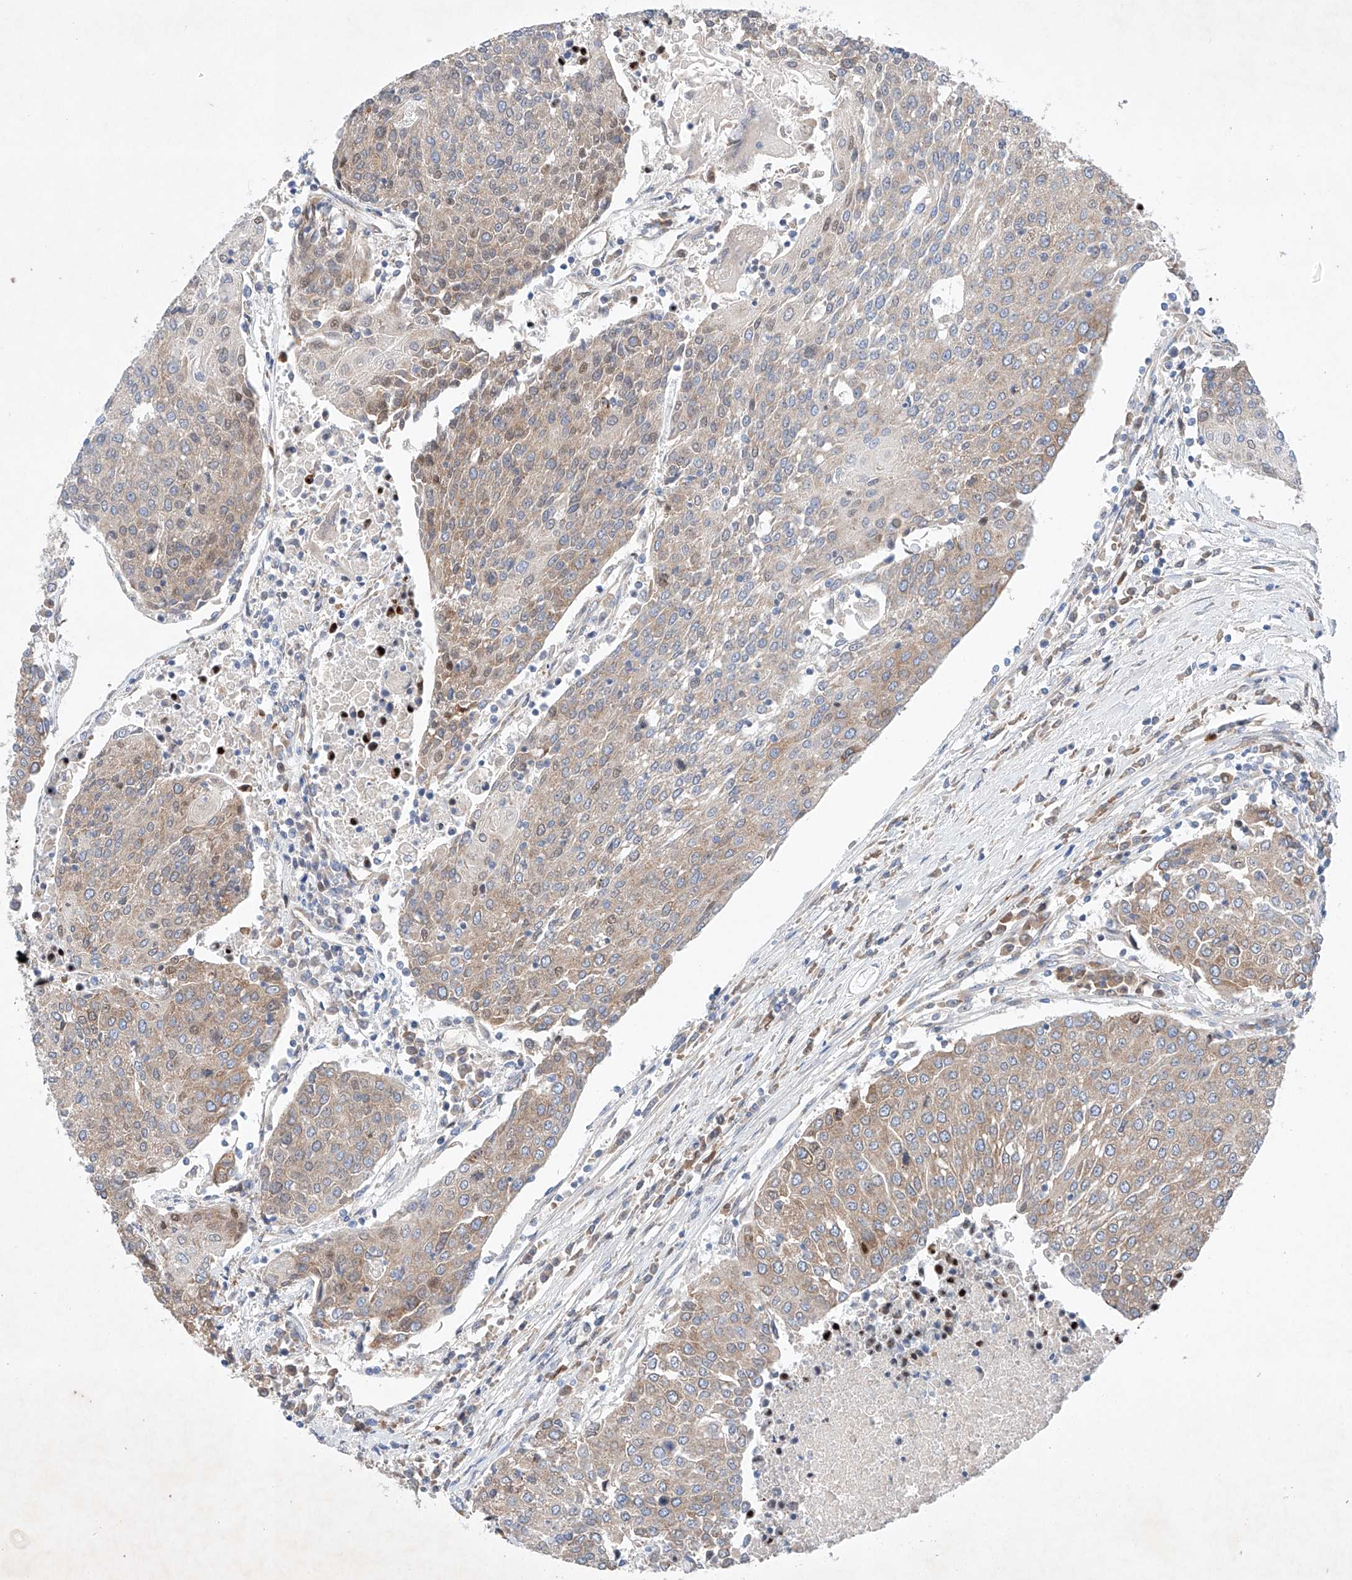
{"staining": {"intensity": "weak", "quantity": "25%-75%", "location": "cytoplasmic/membranous"}, "tissue": "urothelial cancer", "cell_type": "Tumor cells", "image_type": "cancer", "snomed": [{"axis": "morphology", "description": "Urothelial carcinoma, High grade"}, {"axis": "topography", "description": "Urinary bladder"}], "caption": "Protein staining exhibits weak cytoplasmic/membranous staining in about 25%-75% of tumor cells in urothelial carcinoma (high-grade). (Stains: DAB in brown, nuclei in blue, Microscopy: brightfield microscopy at high magnification).", "gene": "FASTK", "patient": {"sex": "female", "age": 85}}